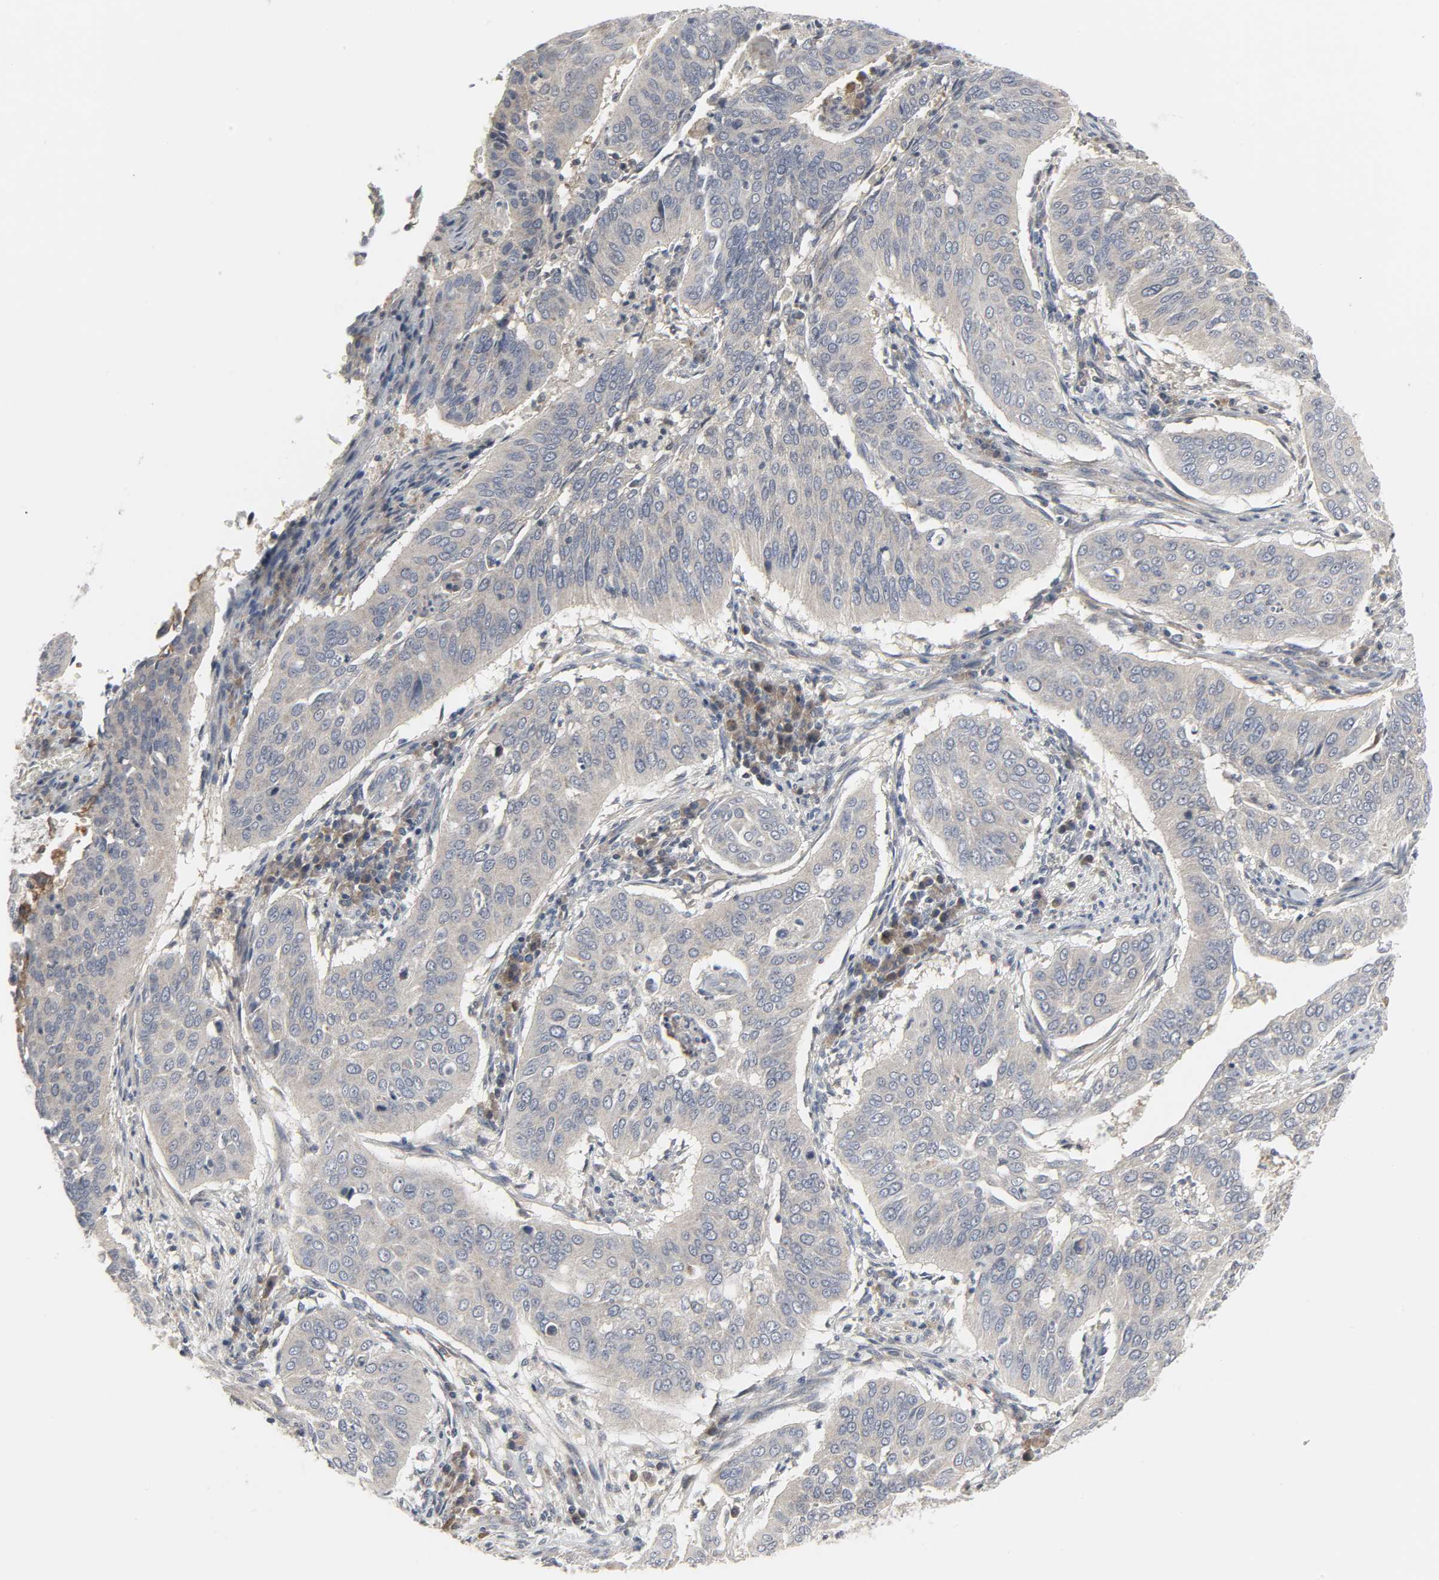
{"staining": {"intensity": "weak", "quantity": "25%-75%", "location": "cytoplasmic/membranous"}, "tissue": "cervical cancer", "cell_type": "Tumor cells", "image_type": "cancer", "snomed": [{"axis": "morphology", "description": "Squamous cell carcinoma, NOS"}, {"axis": "topography", "description": "Cervix"}], "caption": "Immunohistochemistry (IHC) of human cervical squamous cell carcinoma demonstrates low levels of weak cytoplasmic/membranous expression in about 25%-75% of tumor cells.", "gene": "CLIP1", "patient": {"sex": "female", "age": 39}}